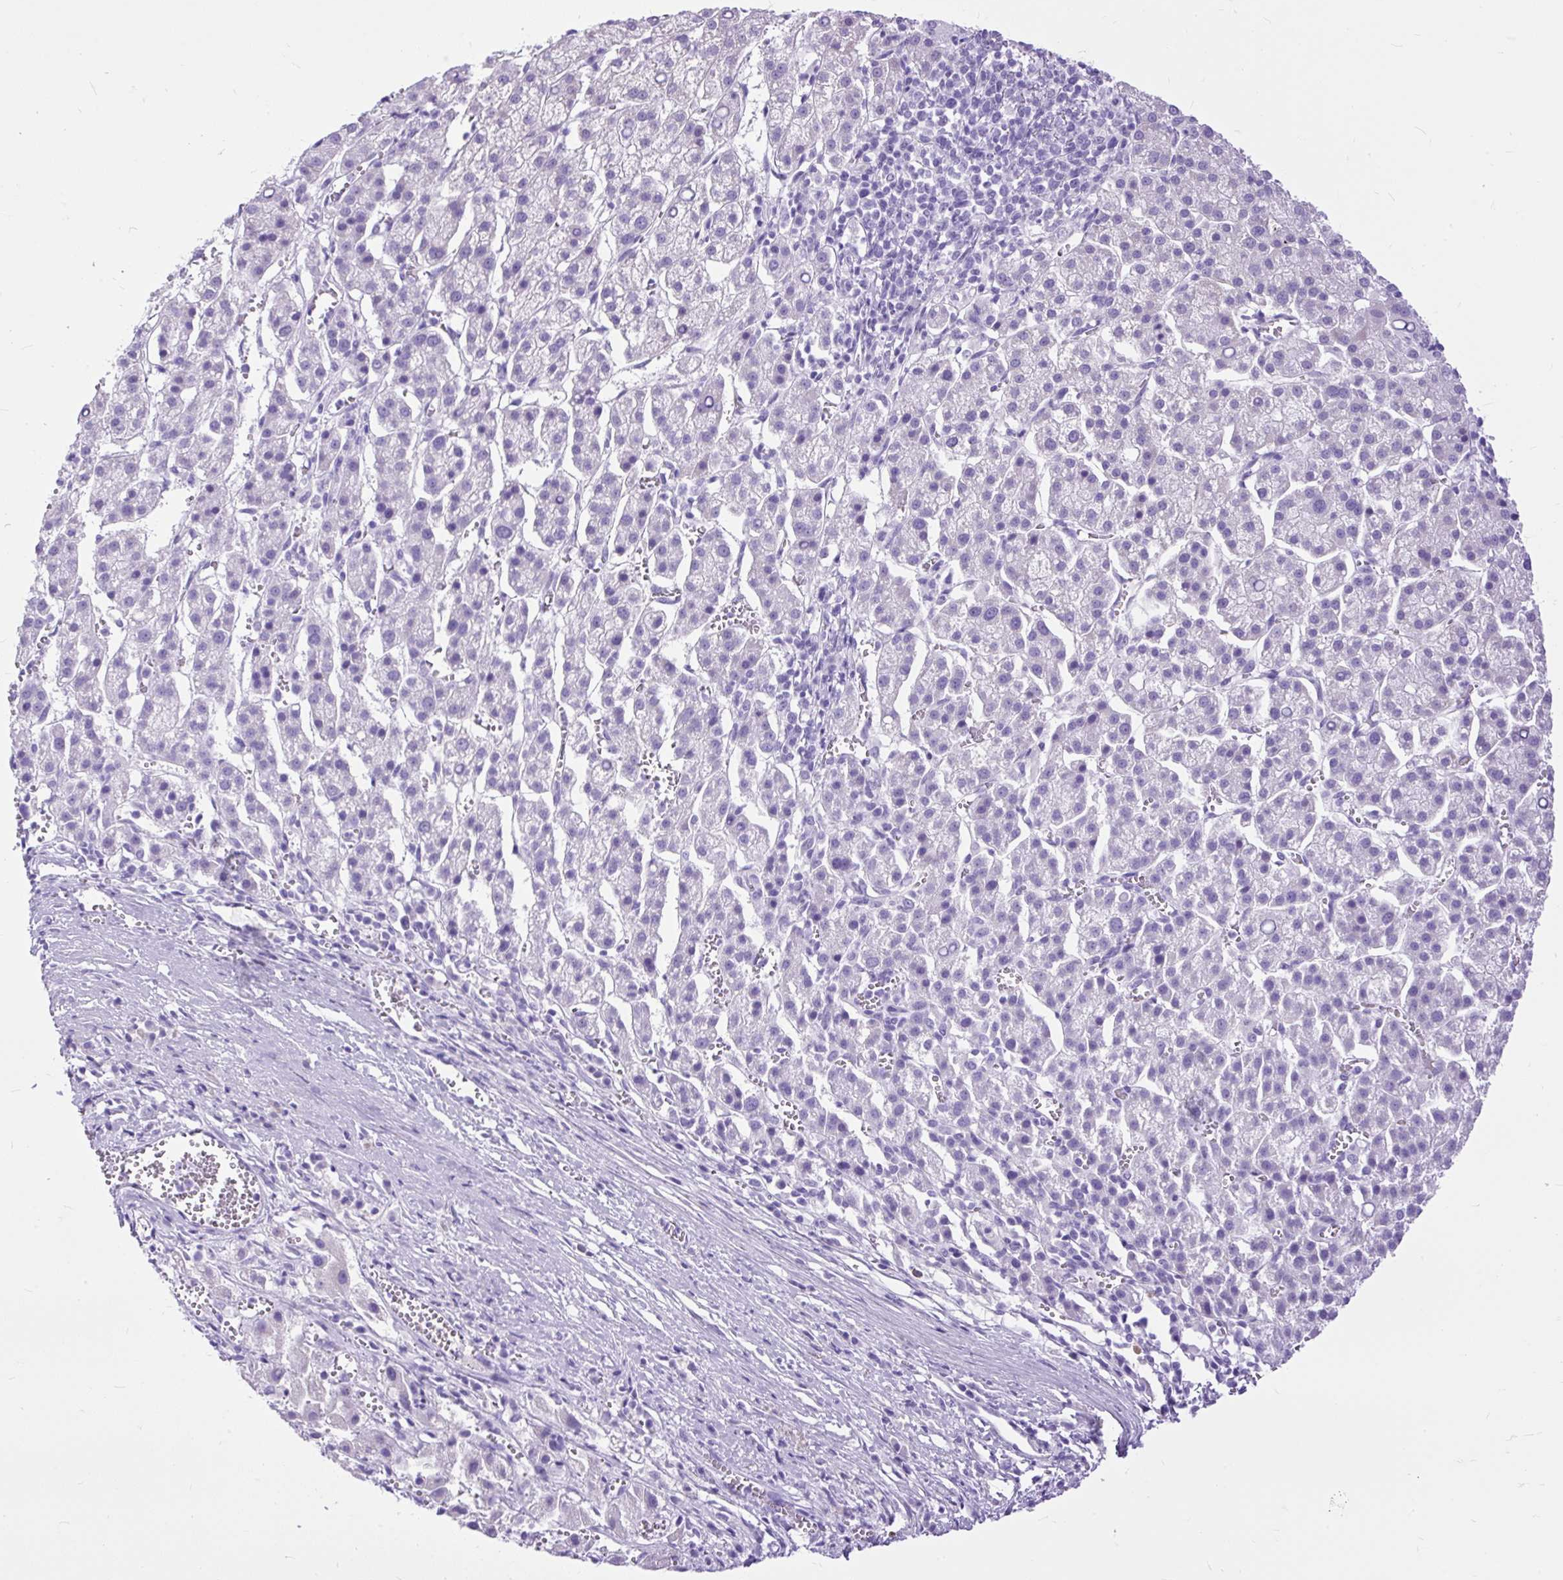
{"staining": {"intensity": "negative", "quantity": "none", "location": "none"}, "tissue": "liver cancer", "cell_type": "Tumor cells", "image_type": "cancer", "snomed": [{"axis": "morphology", "description": "Carcinoma, Hepatocellular, NOS"}, {"axis": "topography", "description": "Liver"}], "caption": "There is no significant positivity in tumor cells of liver hepatocellular carcinoma.", "gene": "ZNF256", "patient": {"sex": "female", "age": 58}}